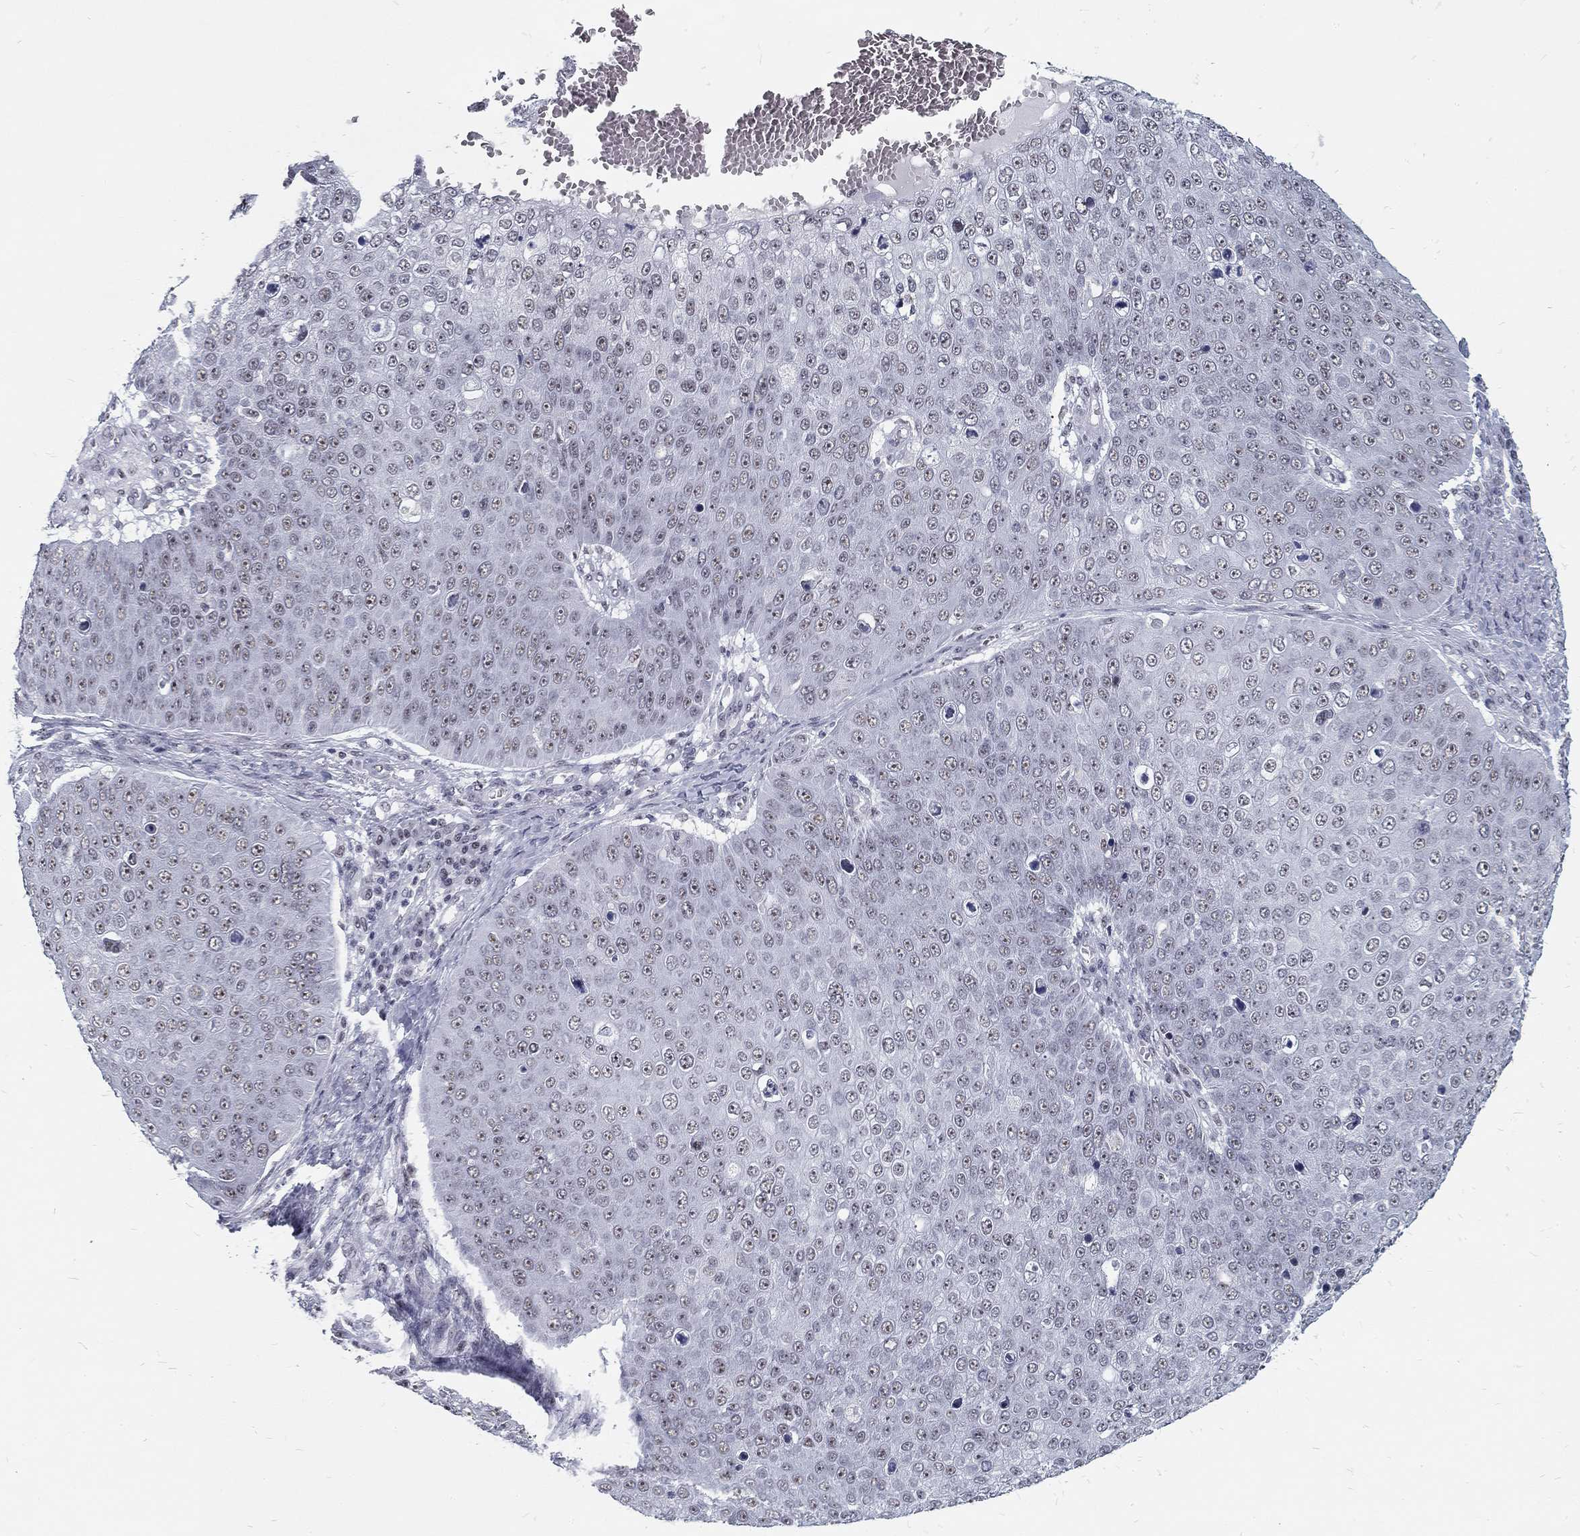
{"staining": {"intensity": "negative", "quantity": "none", "location": "none"}, "tissue": "skin cancer", "cell_type": "Tumor cells", "image_type": "cancer", "snomed": [{"axis": "morphology", "description": "Squamous cell carcinoma, NOS"}, {"axis": "topography", "description": "Skin"}], "caption": "Immunohistochemical staining of skin cancer displays no significant expression in tumor cells.", "gene": "SNORC", "patient": {"sex": "male", "age": 71}}